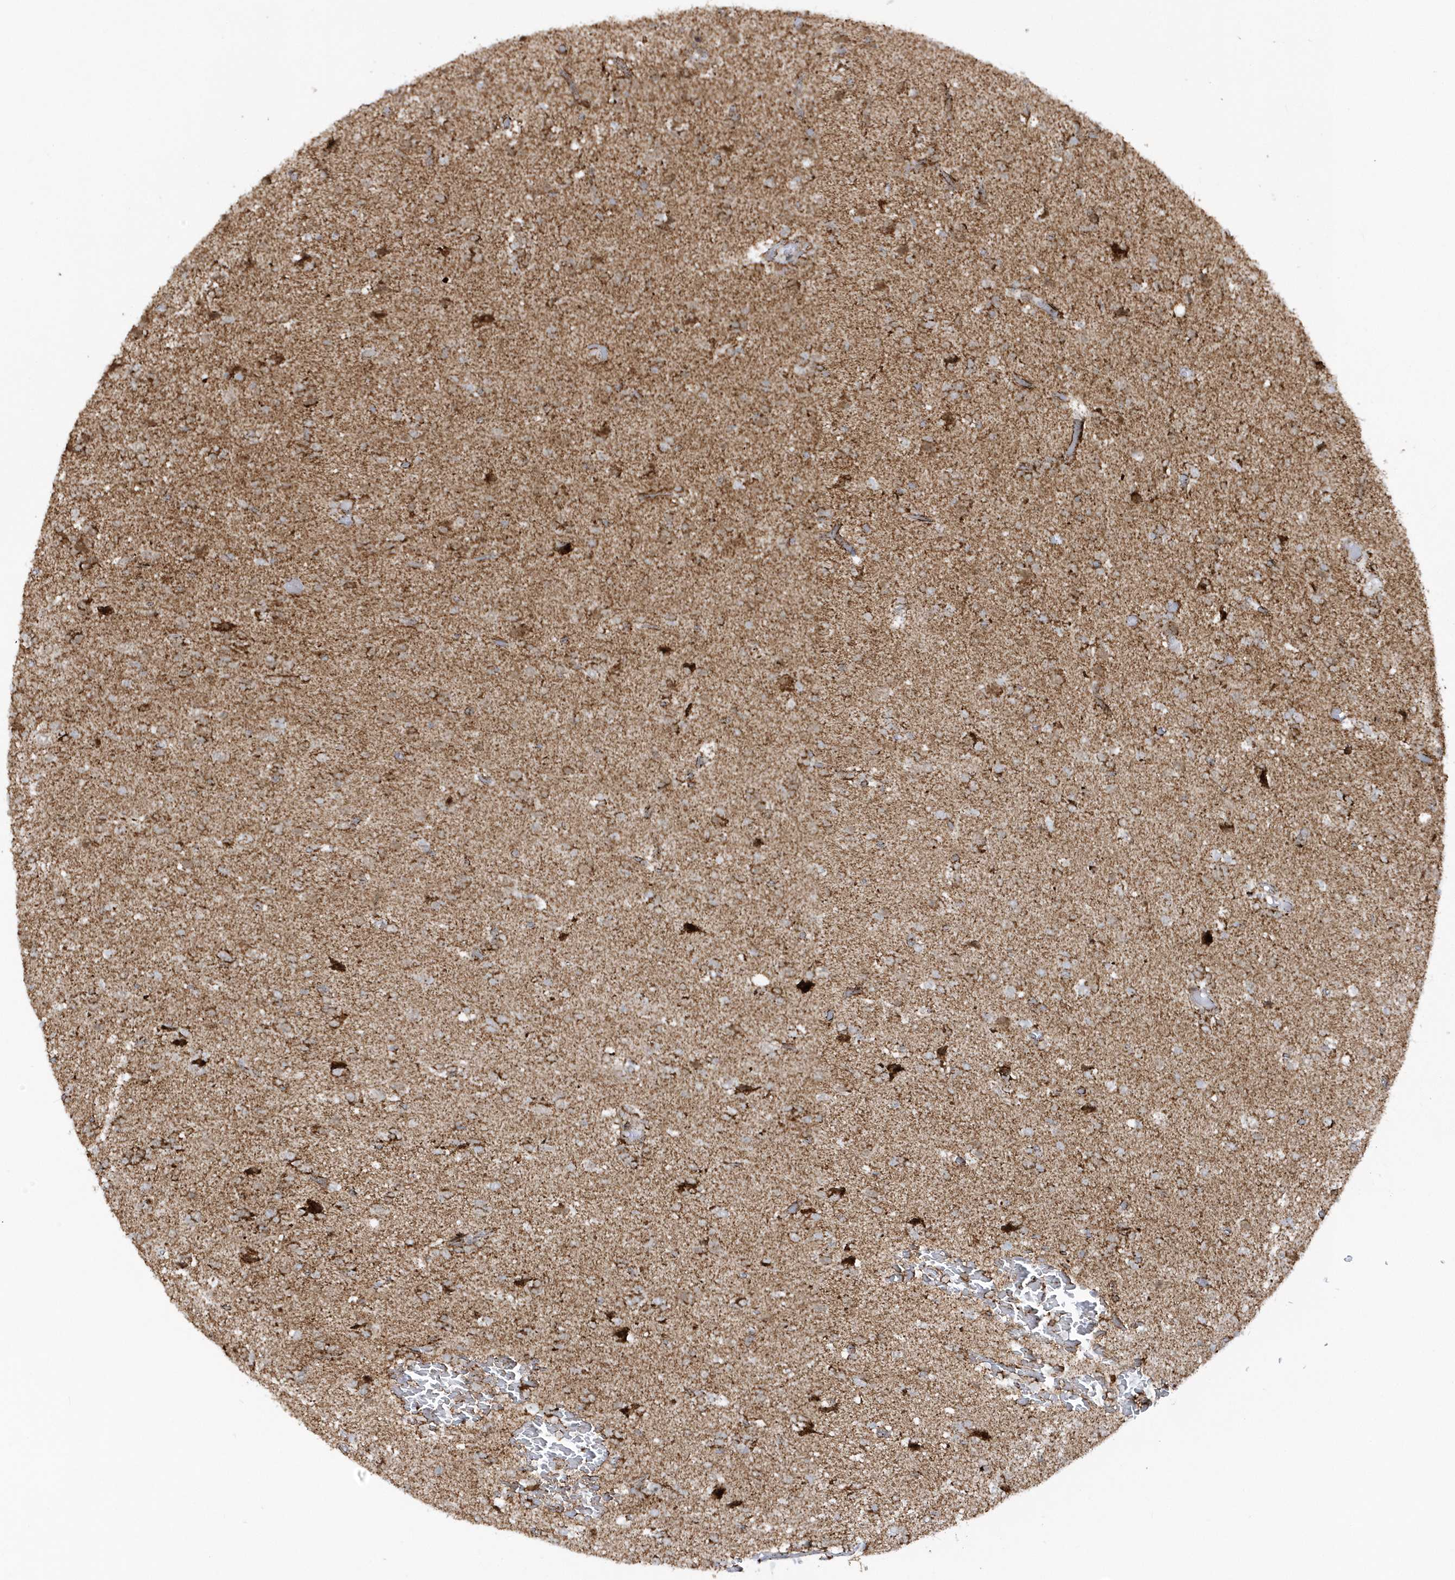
{"staining": {"intensity": "moderate", "quantity": ">75%", "location": "cytoplasmic/membranous"}, "tissue": "glioma", "cell_type": "Tumor cells", "image_type": "cancer", "snomed": [{"axis": "morphology", "description": "Glioma, malignant, High grade"}, {"axis": "topography", "description": "Brain"}], "caption": "High-grade glioma (malignant) tissue reveals moderate cytoplasmic/membranous staining in about >75% of tumor cells, visualized by immunohistochemistry.", "gene": "CRY2", "patient": {"sex": "female", "age": 59}}